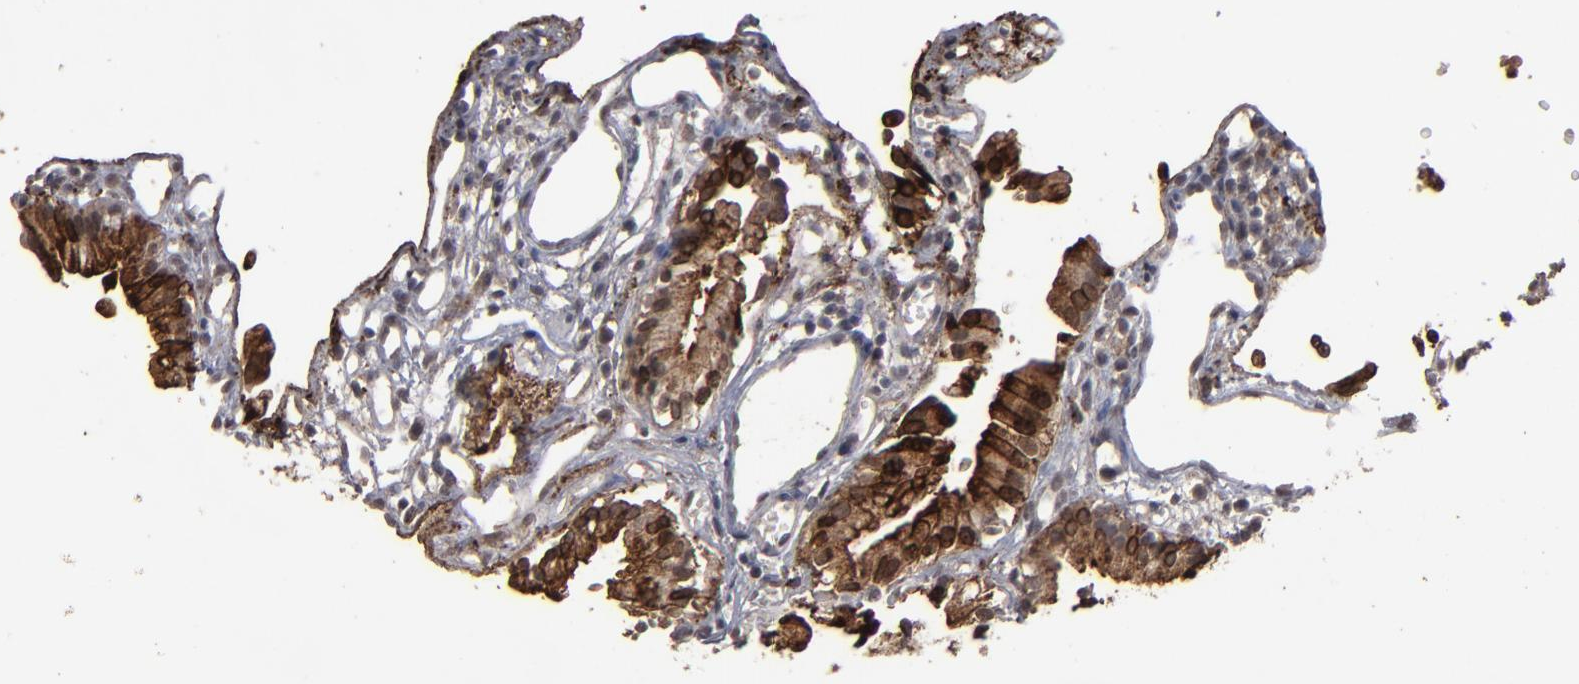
{"staining": {"intensity": "strong", "quantity": ">75%", "location": "cytoplasmic/membranous,nuclear"}, "tissue": "gallbladder", "cell_type": "Glandular cells", "image_type": "normal", "snomed": [{"axis": "morphology", "description": "Normal tissue, NOS"}, {"axis": "topography", "description": "Gallbladder"}], "caption": "Immunohistochemical staining of normal human gallbladder exhibits high levels of strong cytoplasmic/membranous,nuclear positivity in approximately >75% of glandular cells.", "gene": "SLC22A17", "patient": {"sex": "male", "age": 65}}